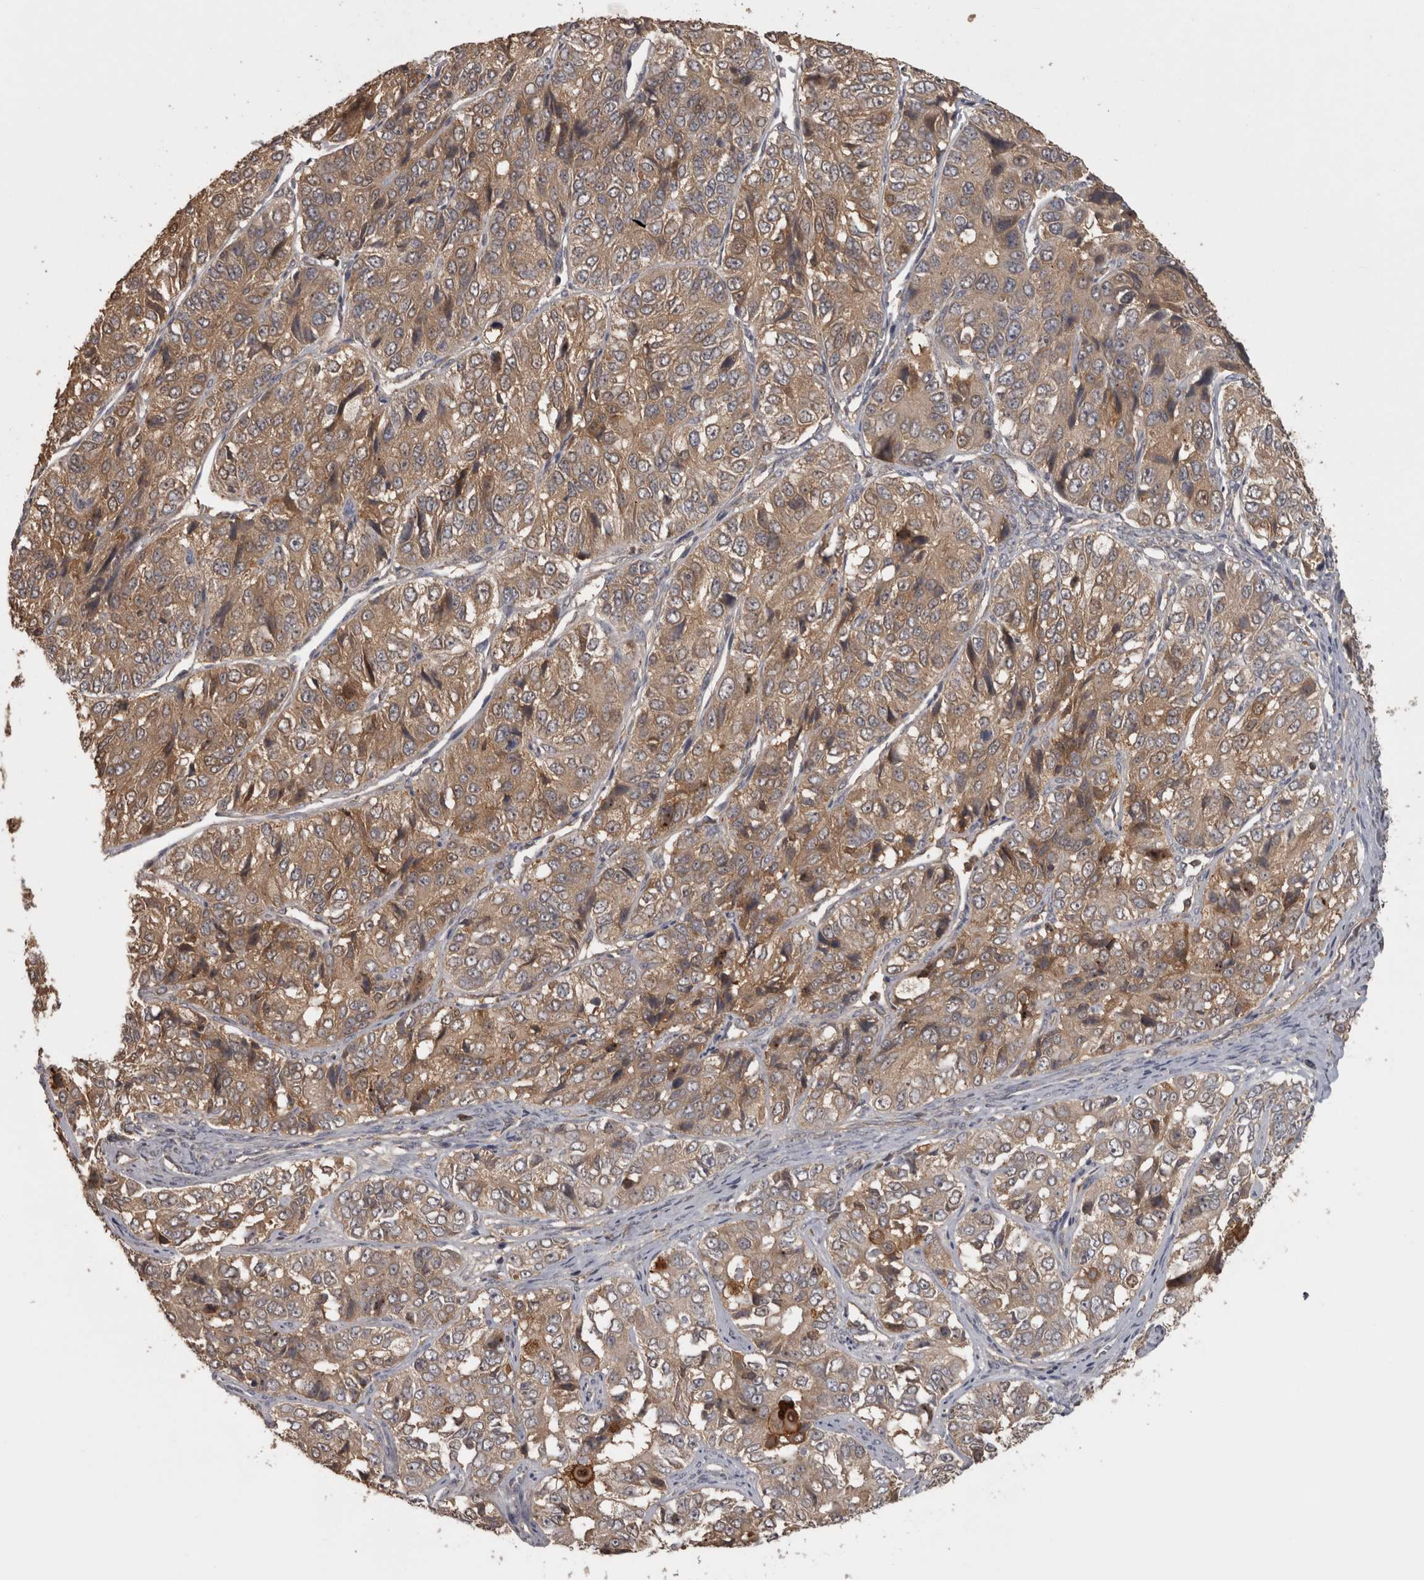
{"staining": {"intensity": "weak", "quantity": ">75%", "location": "cytoplasmic/membranous"}, "tissue": "ovarian cancer", "cell_type": "Tumor cells", "image_type": "cancer", "snomed": [{"axis": "morphology", "description": "Carcinoma, endometroid"}, {"axis": "topography", "description": "Ovary"}], "caption": "This is an image of immunohistochemistry (IHC) staining of ovarian cancer (endometroid carcinoma), which shows weak positivity in the cytoplasmic/membranous of tumor cells.", "gene": "MICU3", "patient": {"sex": "female", "age": 51}}